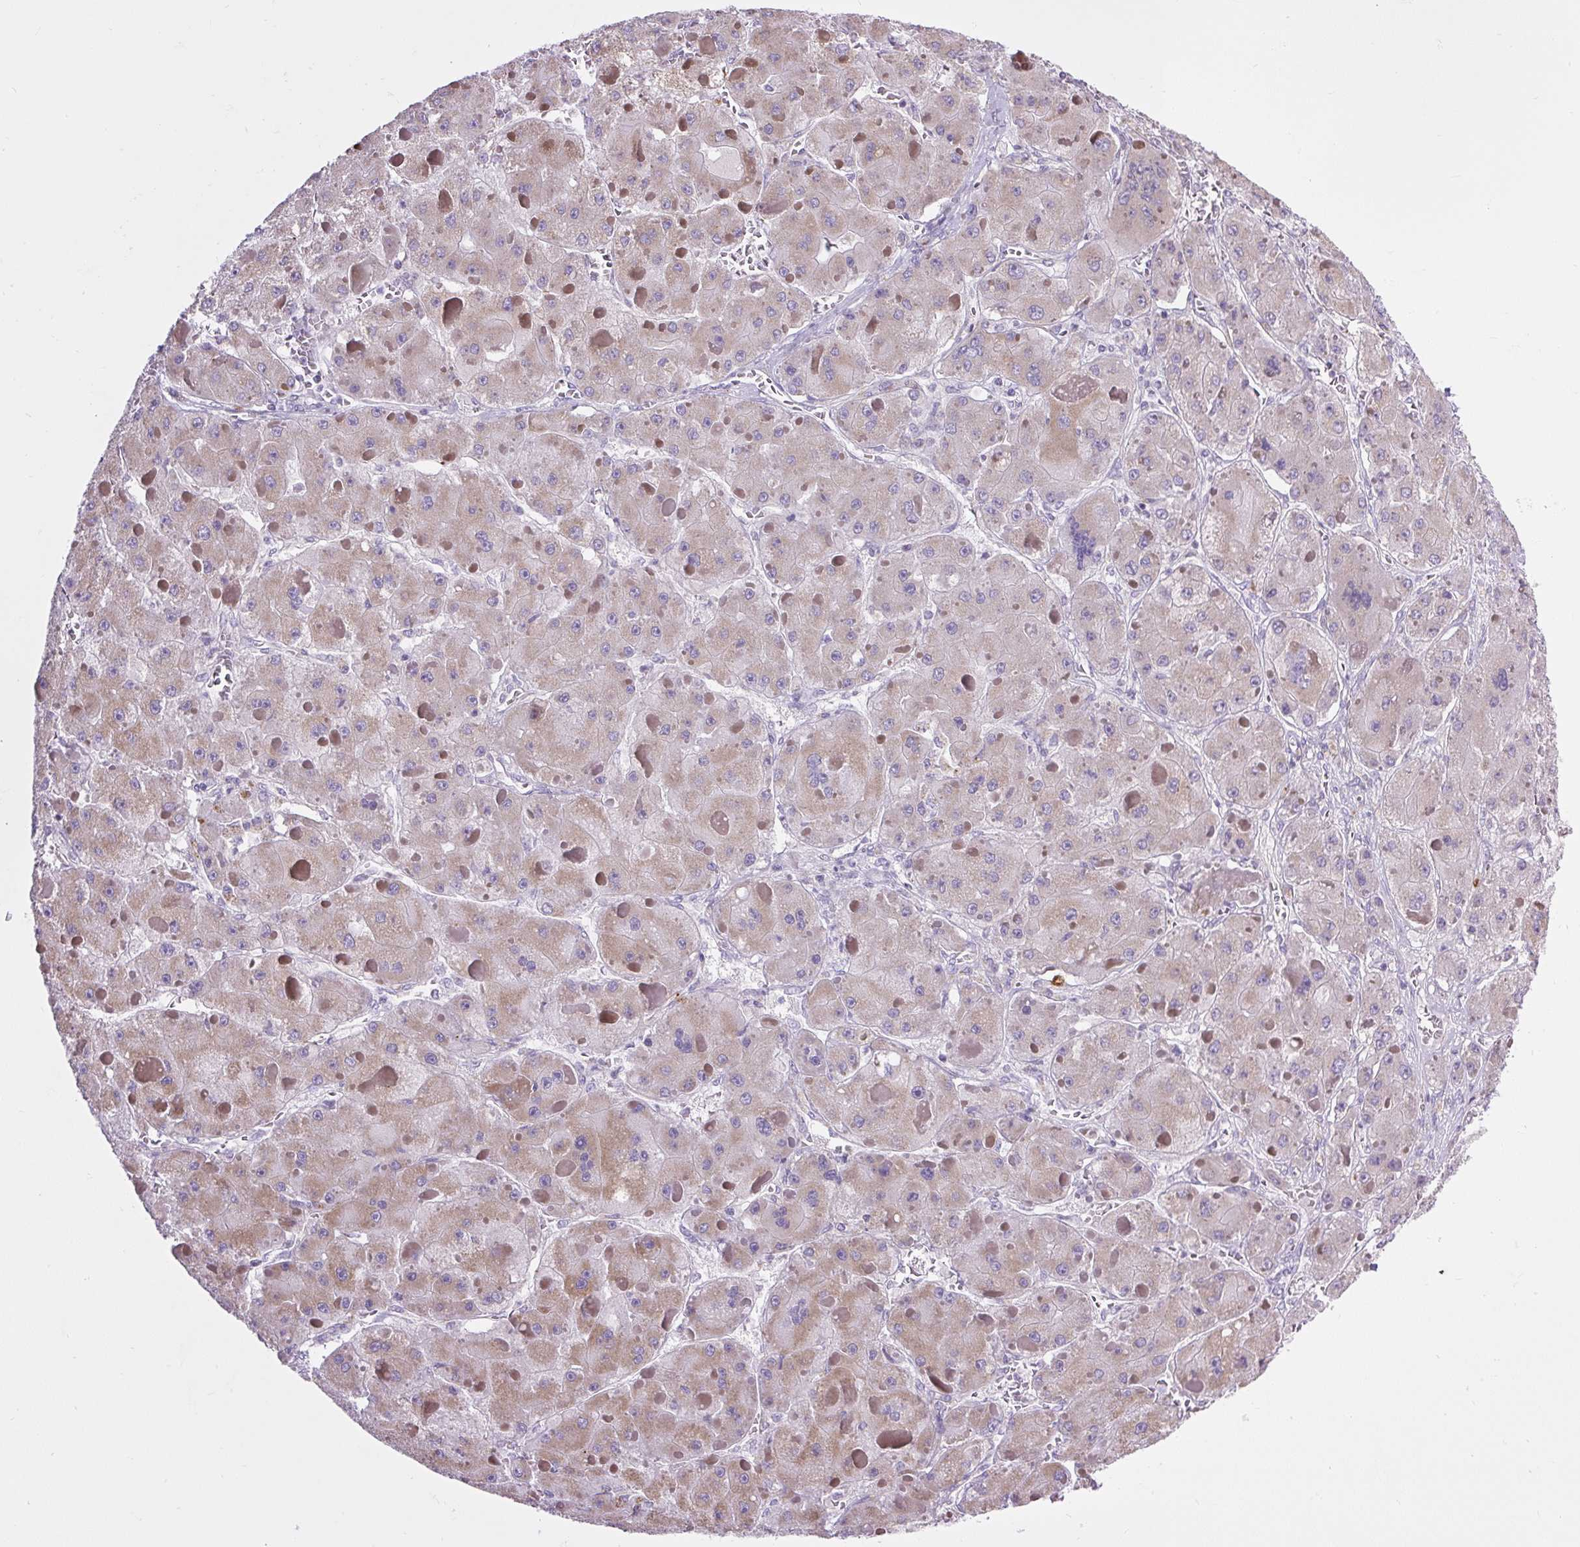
{"staining": {"intensity": "weak", "quantity": "25%-75%", "location": "cytoplasmic/membranous"}, "tissue": "liver cancer", "cell_type": "Tumor cells", "image_type": "cancer", "snomed": [{"axis": "morphology", "description": "Carcinoma, Hepatocellular, NOS"}, {"axis": "topography", "description": "Liver"}], "caption": "Immunohistochemistry histopathology image of neoplastic tissue: human hepatocellular carcinoma (liver) stained using IHC shows low levels of weak protein expression localized specifically in the cytoplasmic/membranous of tumor cells, appearing as a cytoplasmic/membranous brown color.", "gene": "RNASE10", "patient": {"sex": "female", "age": 73}}